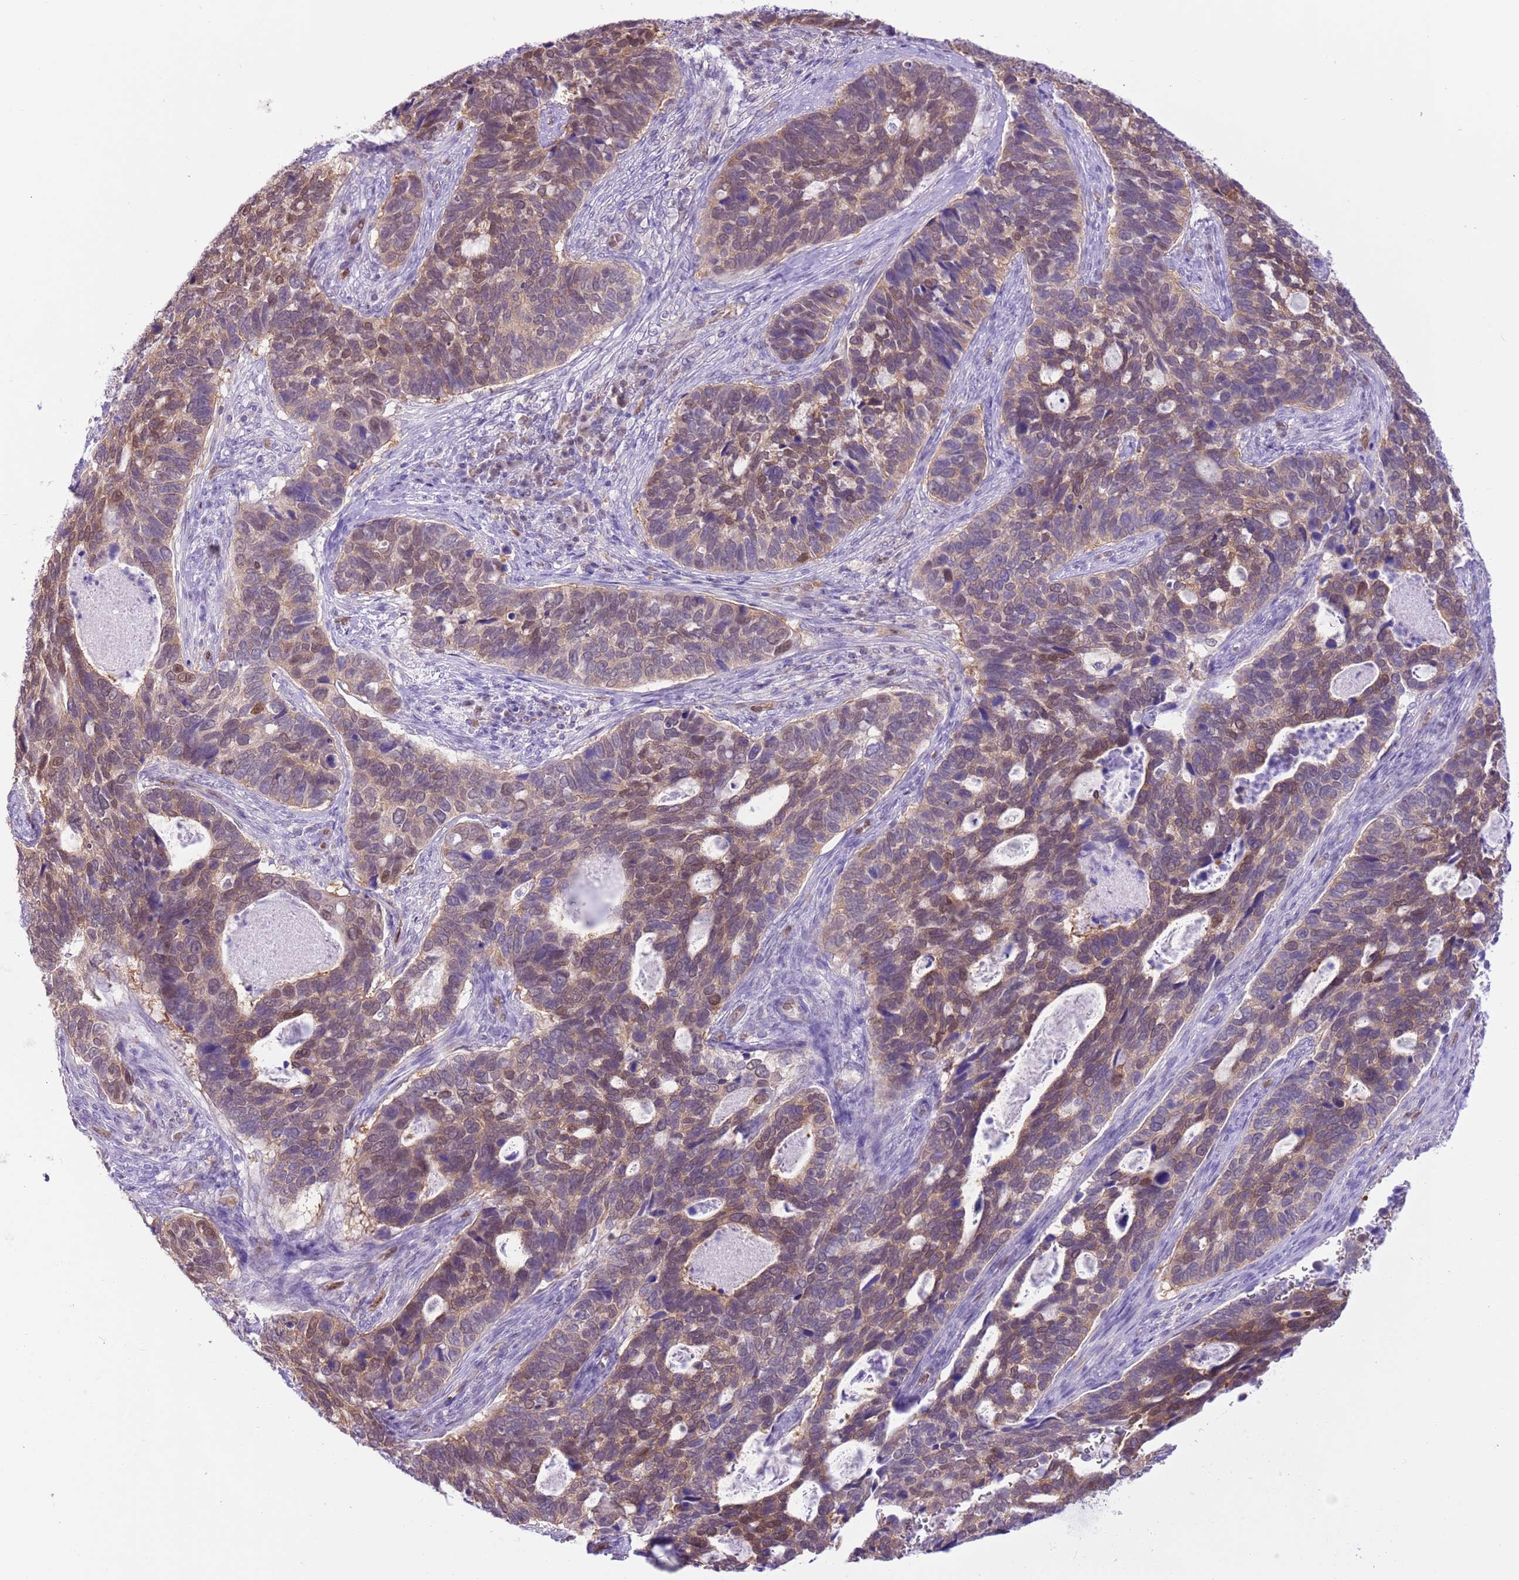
{"staining": {"intensity": "moderate", "quantity": ">75%", "location": "cytoplasmic/membranous,nuclear"}, "tissue": "cervical cancer", "cell_type": "Tumor cells", "image_type": "cancer", "snomed": [{"axis": "morphology", "description": "Squamous cell carcinoma, NOS"}, {"axis": "topography", "description": "Cervix"}], "caption": "Cervical squamous cell carcinoma stained with immunohistochemistry (IHC) shows moderate cytoplasmic/membranous and nuclear expression in approximately >75% of tumor cells.", "gene": "DDI2", "patient": {"sex": "female", "age": 38}}